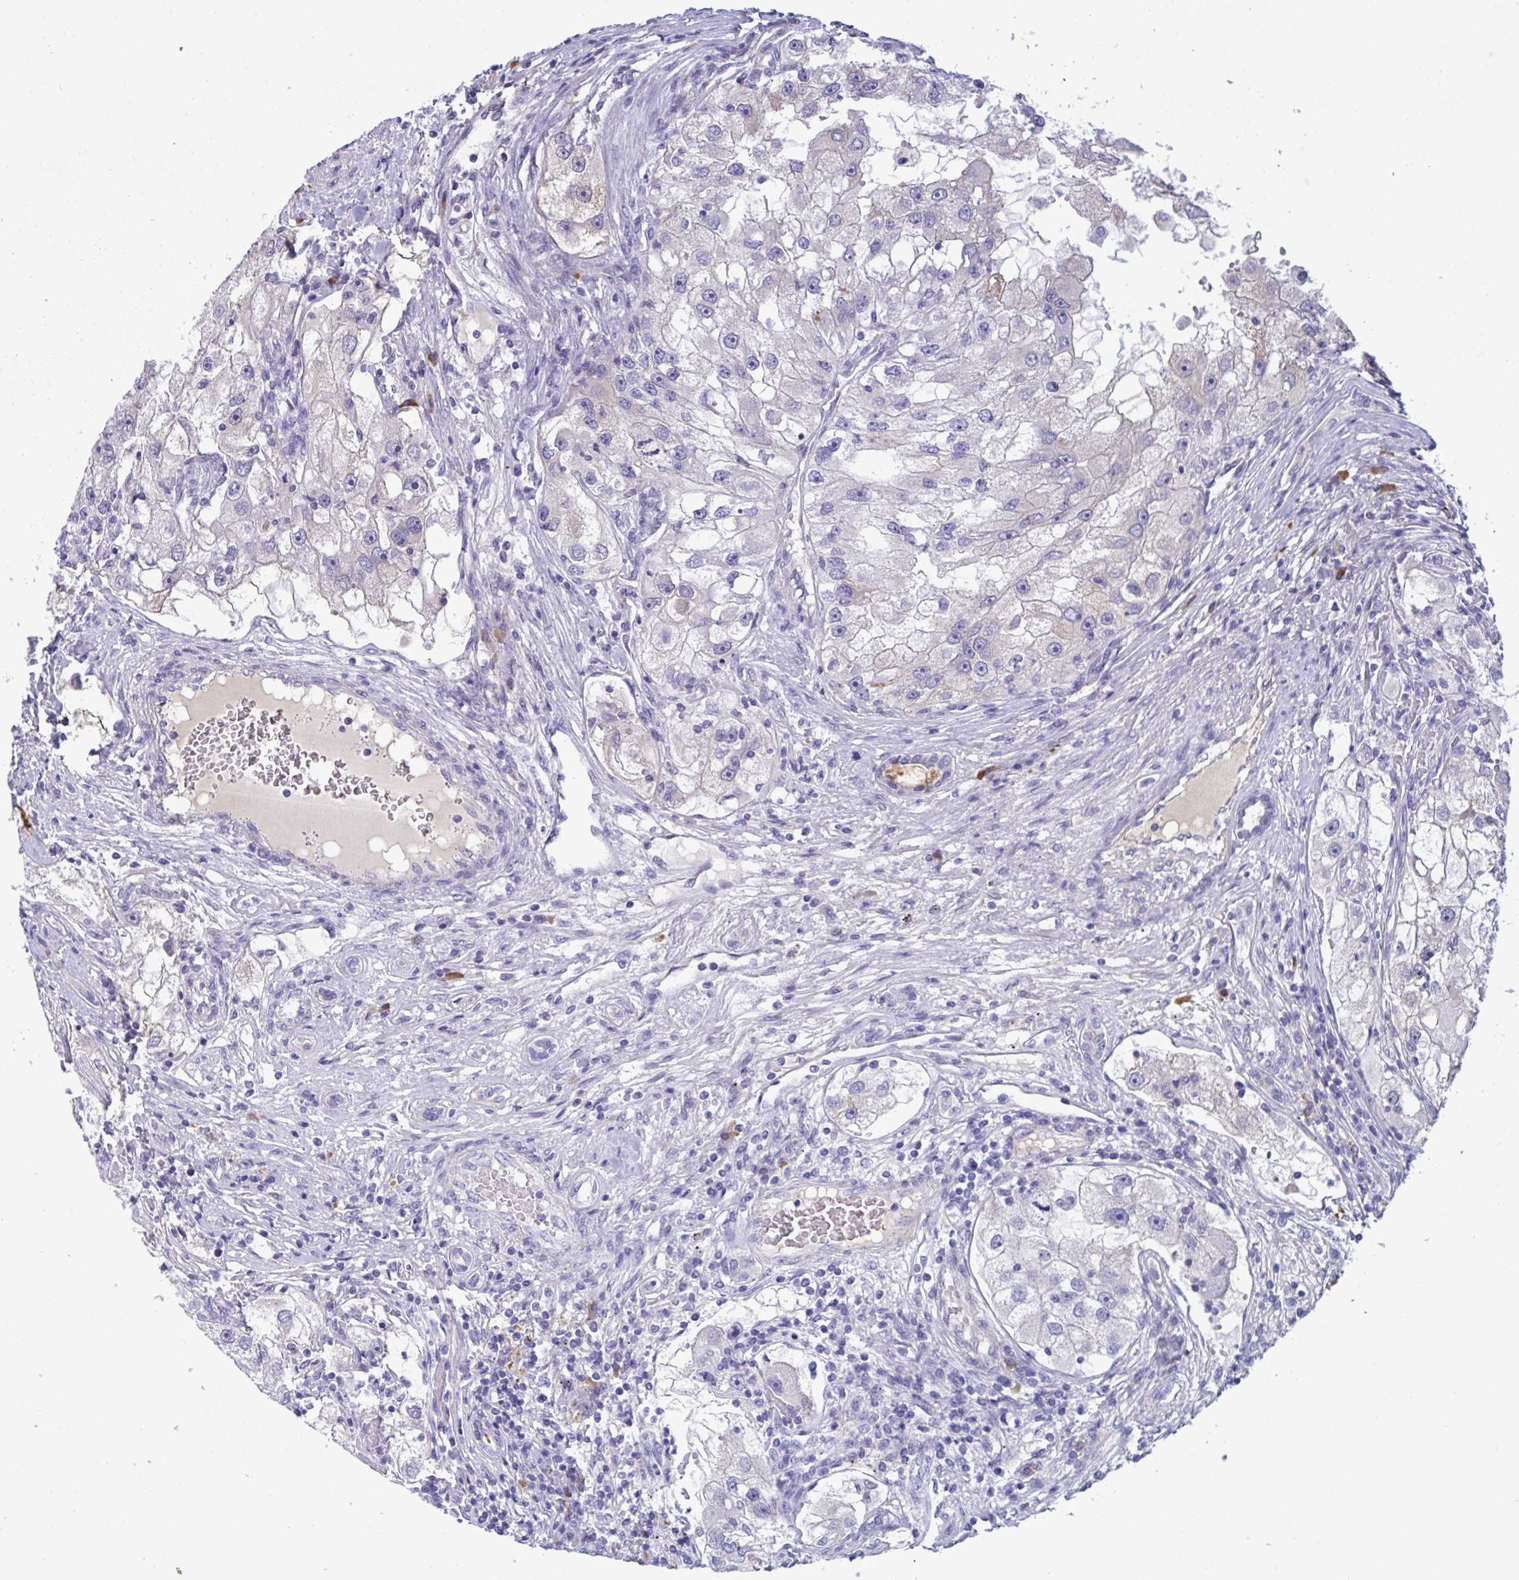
{"staining": {"intensity": "negative", "quantity": "none", "location": "none"}, "tissue": "renal cancer", "cell_type": "Tumor cells", "image_type": "cancer", "snomed": [{"axis": "morphology", "description": "Adenocarcinoma, NOS"}, {"axis": "topography", "description": "Kidney"}], "caption": "Immunohistochemistry (IHC) micrograph of human adenocarcinoma (renal) stained for a protein (brown), which demonstrates no positivity in tumor cells. (DAB immunohistochemistry (IHC), high magnification).", "gene": "MS4A14", "patient": {"sex": "male", "age": 63}}